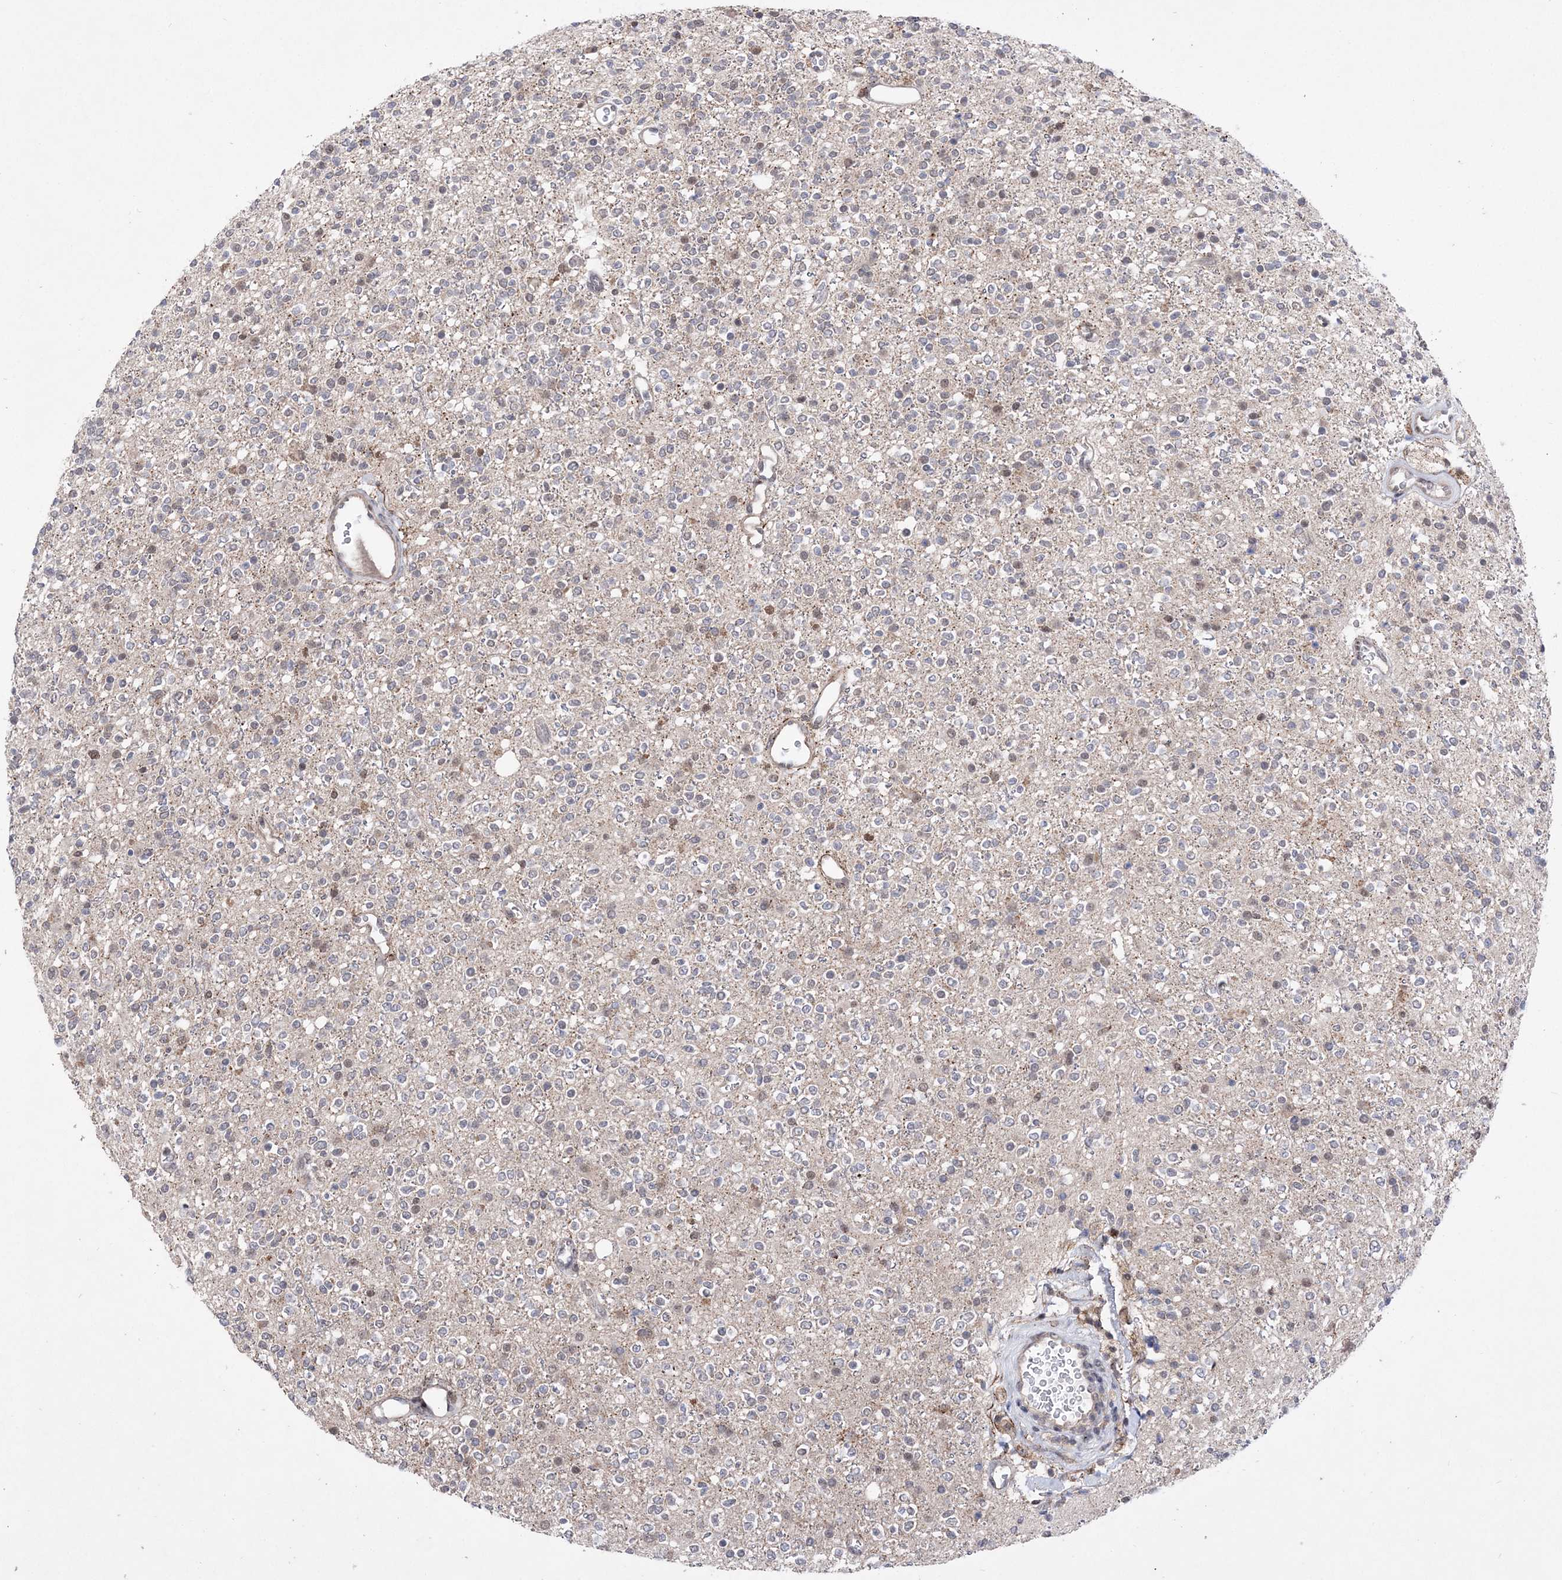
{"staining": {"intensity": "negative", "quantity": "none", "location": "none"}, "tissue": "glioma", "cell_type": "Tumor cells", "image_type": "cancer", "snomed": [{"axis": "morphology", "description": "Glioma, malignant, High grade"}, {"axis": "topography", "description": "Brain"}], "caption": "Micrograph shows no significant protein expression in tumor cells of high-grade glioma (malignant).", "gene": "BOD1L1", "patient": {"sex": "male", "age": 34}}